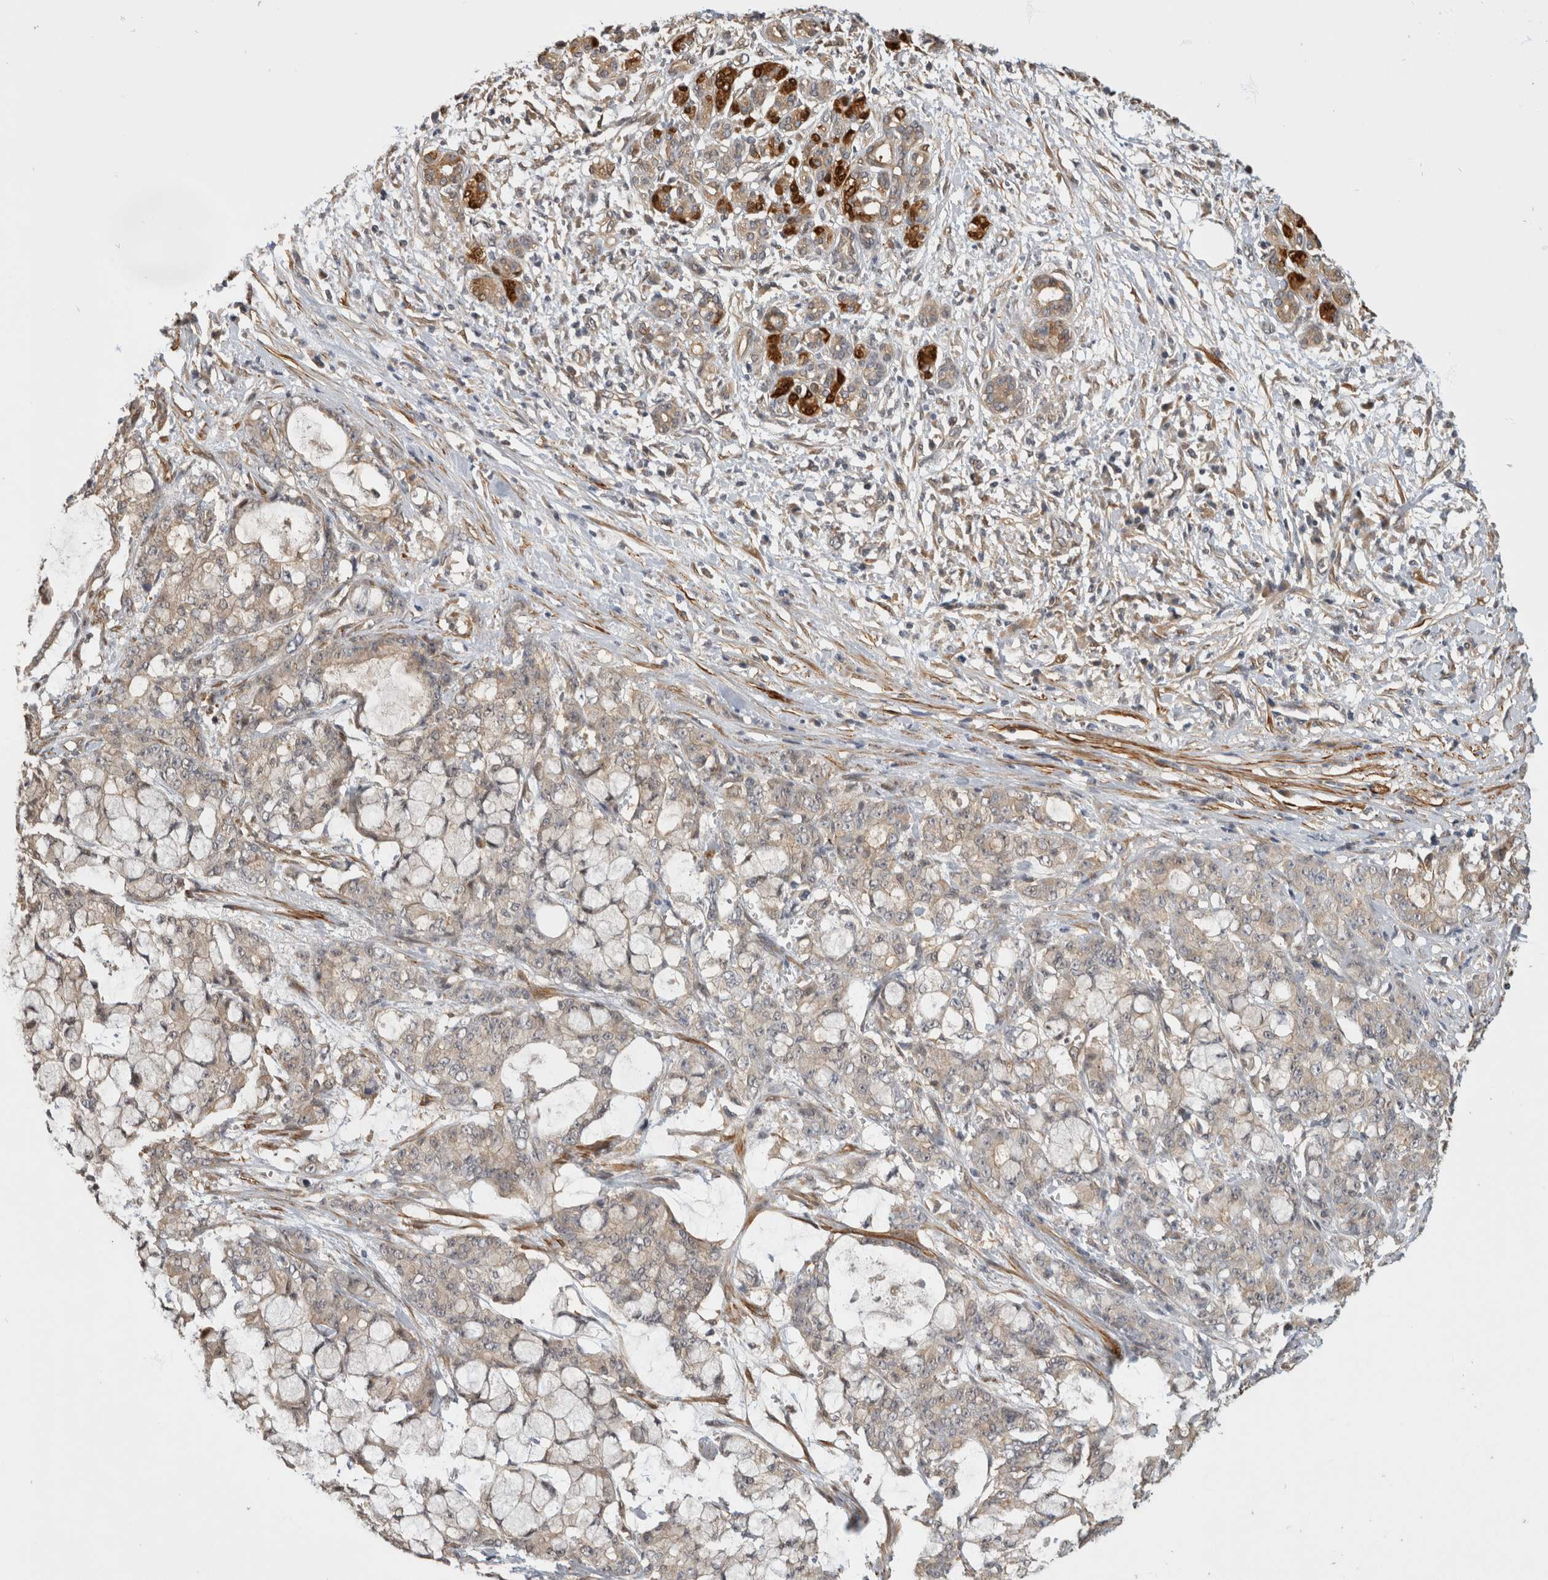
{"staining": {"intensity": "negative", "quantity": "none", "location": "none"}, "tissue": "pancreatic cancer", "cell_type": "Tumor cells", "image_type": "cancer", "snomed": [{"axis": "morphology", "description": "Adenocarcinoma, NOS"}, {"axis": "topography", "description": "Pancreas"}], "caption": "A photomicrograph of human adenocarcinoma (pancreatic) is negative for staining in tumor cells. (DAB immunohistochemistry, high magnification).", "gene": "PGM1", "patient": {"sex": "female", "age": 73}}